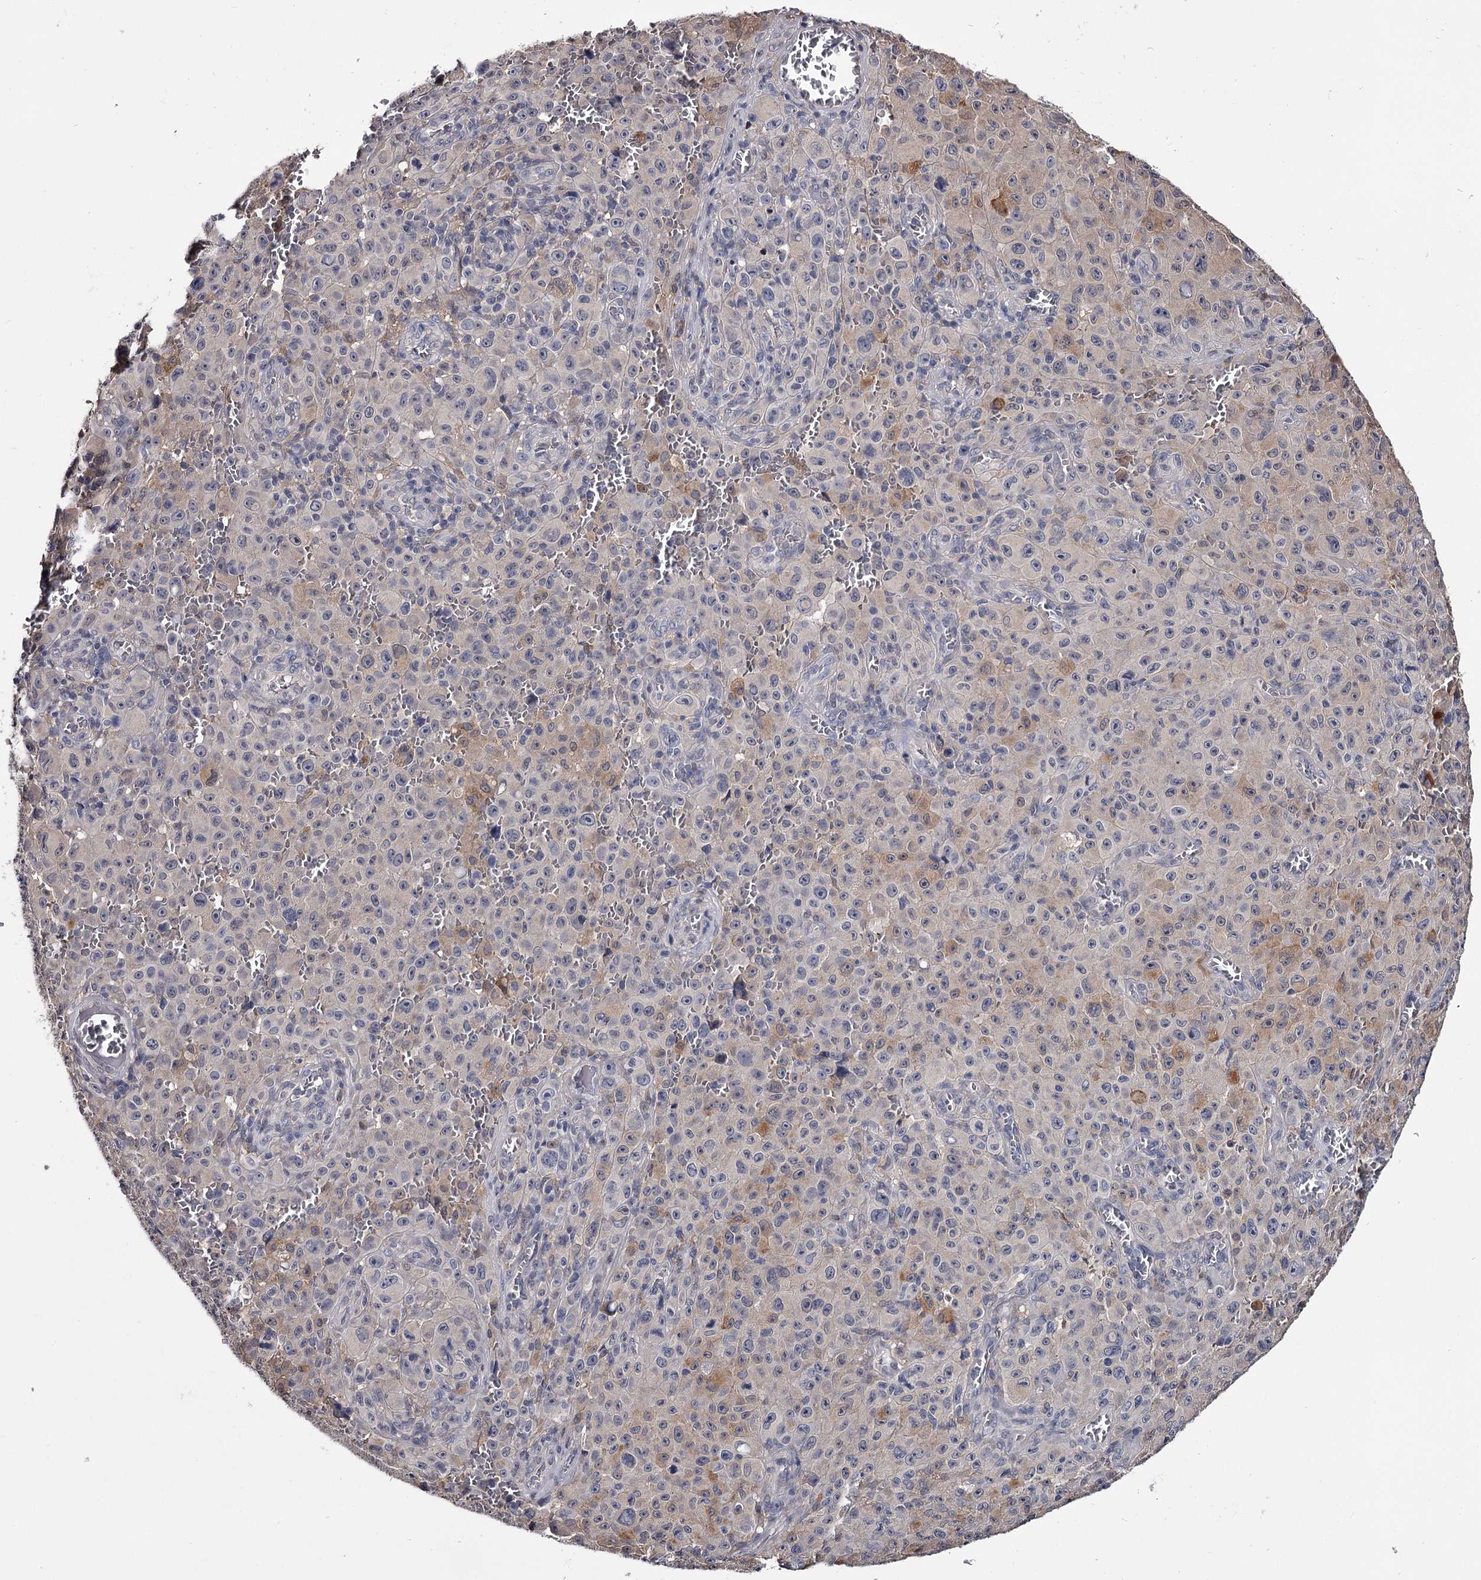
{"staining": {"intensity": "weak", "quantity": "<25%", "location": "cytoplasmic/membranous"}, "tissue": "melanoma", "cell_type": "Tumor cells", "image_type": "cancer", "snomed": [{"axis": "morphology", "description": "Malignant melanoma, NOS"}, {"axis": "topography", "description": "Skin"}], "caption": "Tumor cells show no significant protein positivity in malignant melanoma.", "gene": "GSTO1", "patient": {"sex": "female", "age": 82}}